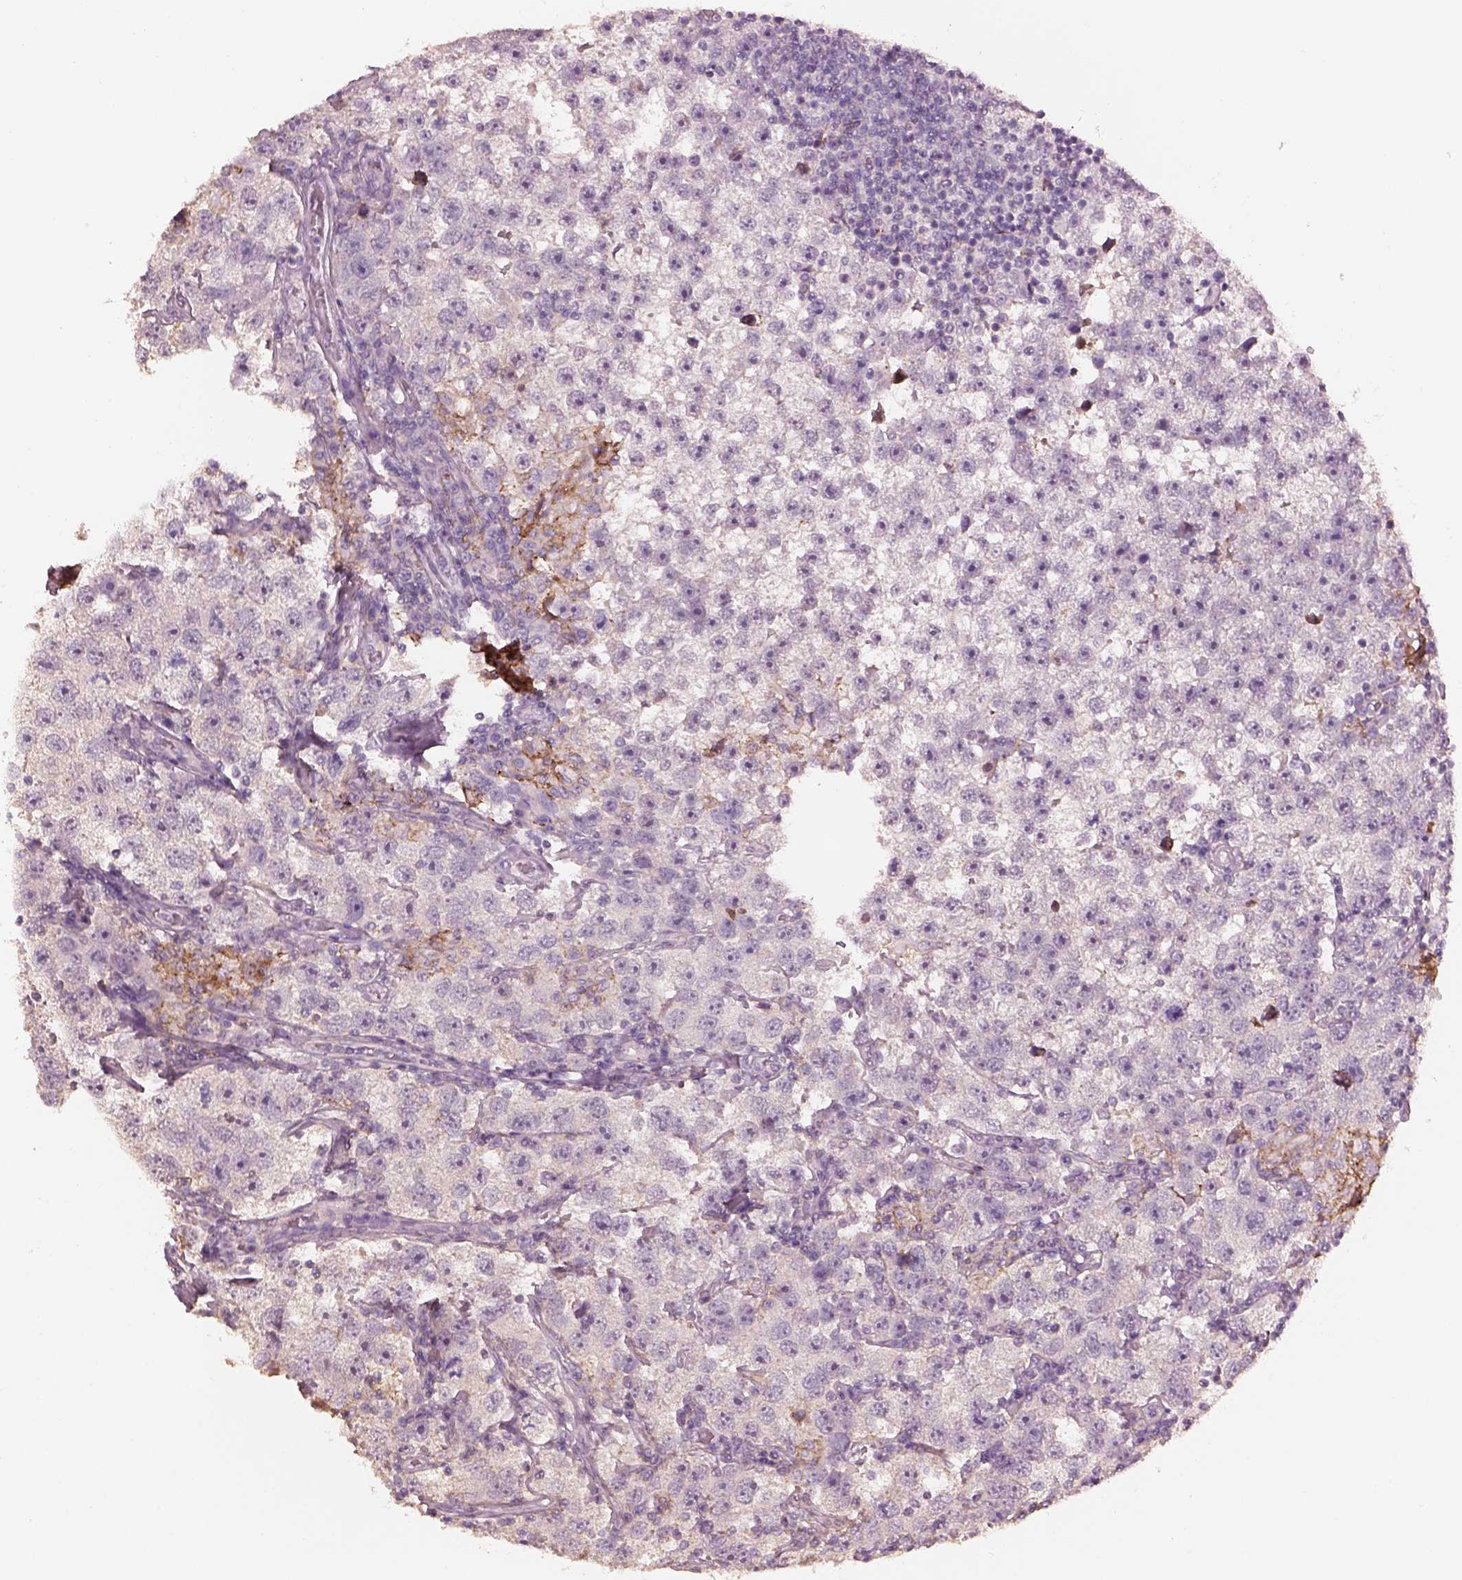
{"staining": {"intensity": "negative", "quantity": "none", "location": "none"}, "tissue": "testis cancer", "cell_type": "Tumor cells", "image_type": "cancer", "snomed": [{"axis": "morphology", "description": "Seminoma, NOS"}, {"axis": "topography", "description": "Testis"}], "caption": "This micrograph is of seminoma (testis) stained with IHC to label a protein in brown with the nuclei are counter-stained blue. There is no expression in tumor cells.", "gene": "SRI", "patient": {"sex": "male", "age": 26}}